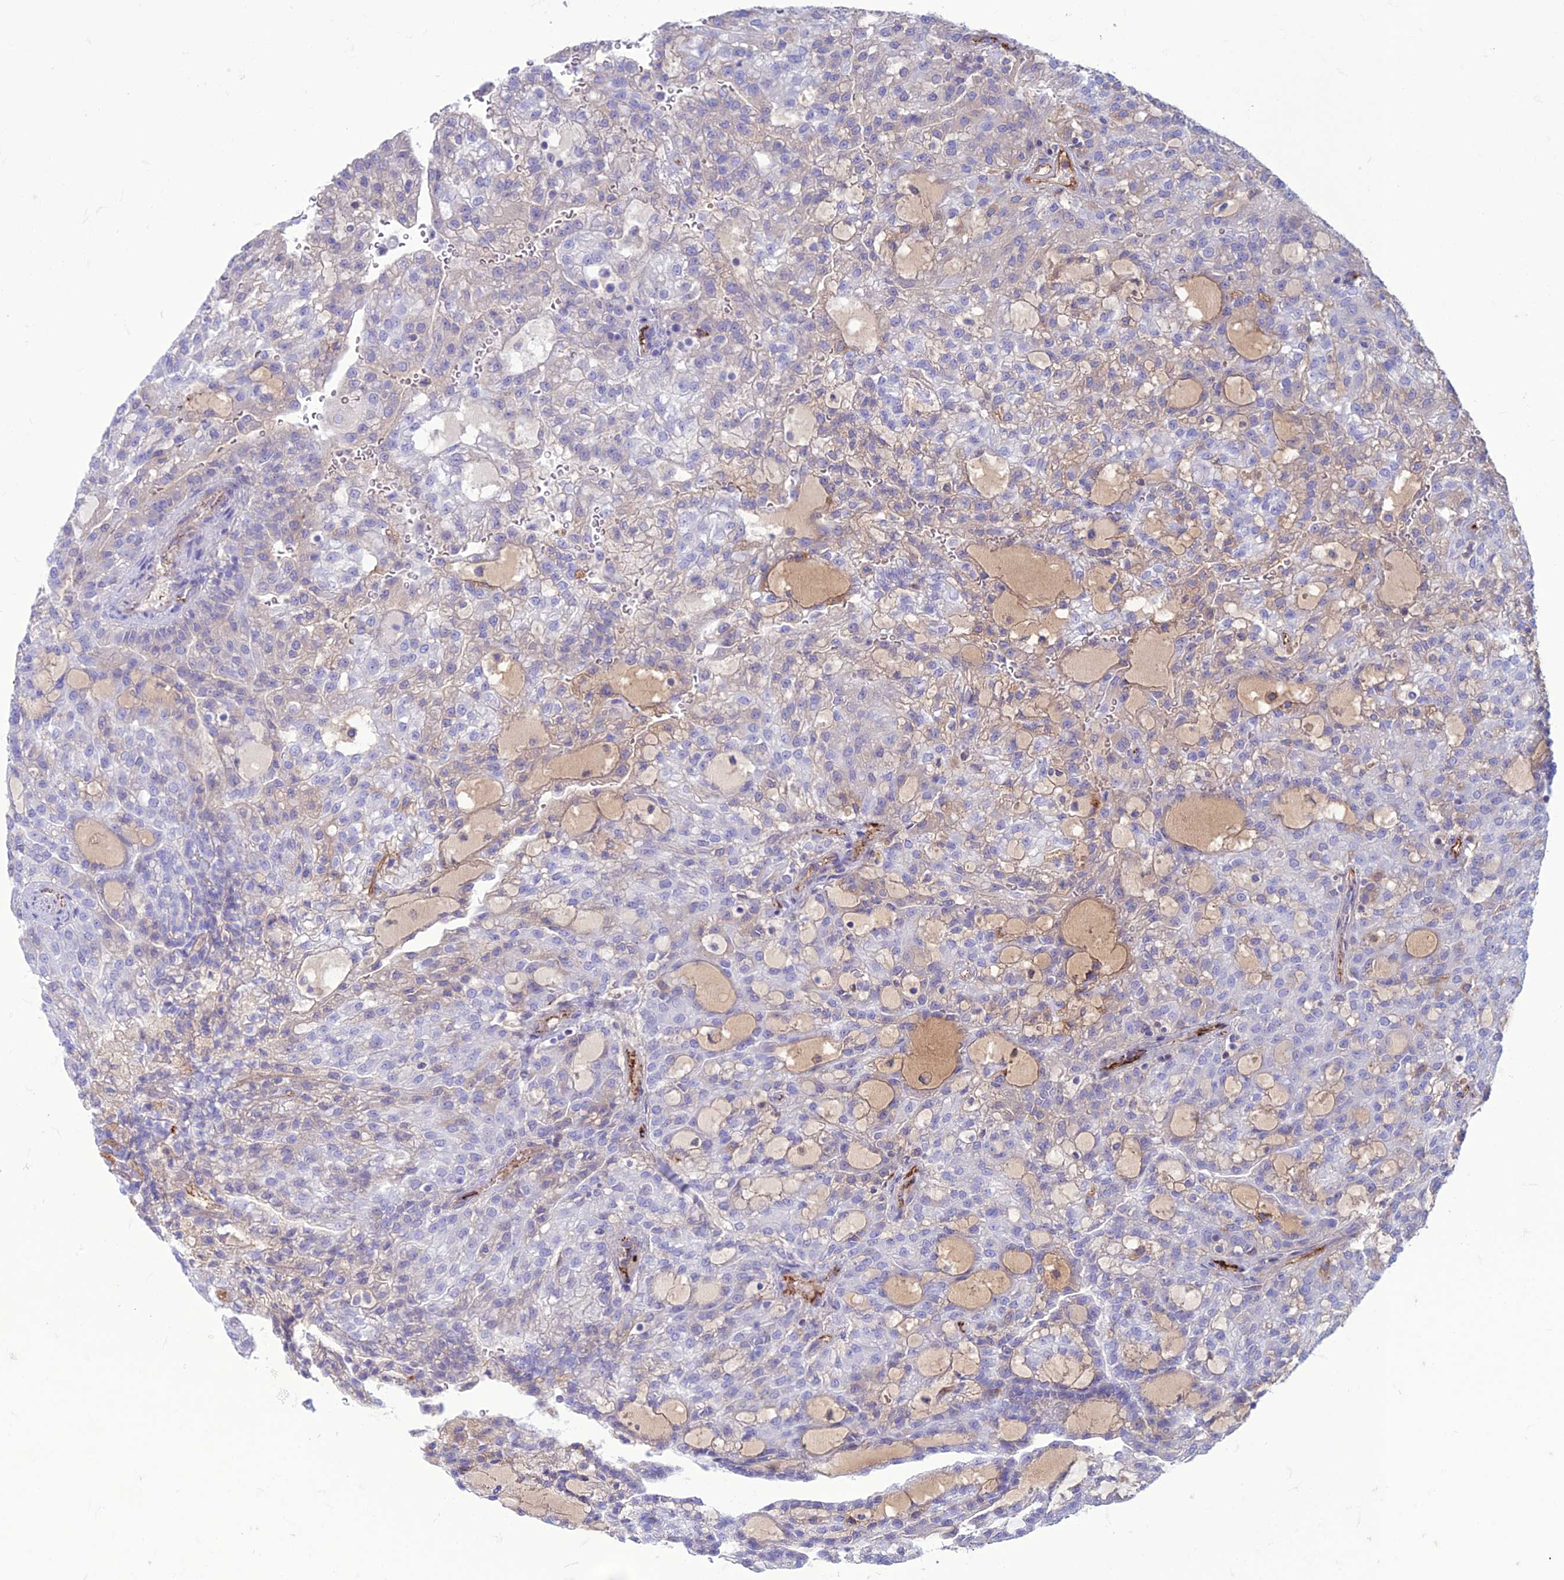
{"staining": {"intensity": "negative", "quantity": "none", "location": "none"}, "tissue": "renal cancer", "cell_type": "Tumor cells", "image_type": "cancer", "snomed": [{"axis": "morphology", "description": "Adenocarcinoma, NOS"}, {"axis": "topography", "description": "Kidney"}], "caption": "The micrograph reveals no significant staining in tumor cells of renal cancer. The staining is performed using DAB brown chromogen with nuclei counter-stained in using hematoxylin.", "gene": "CDC42EP5", "patient": {"sex": "male", "age": 63}}